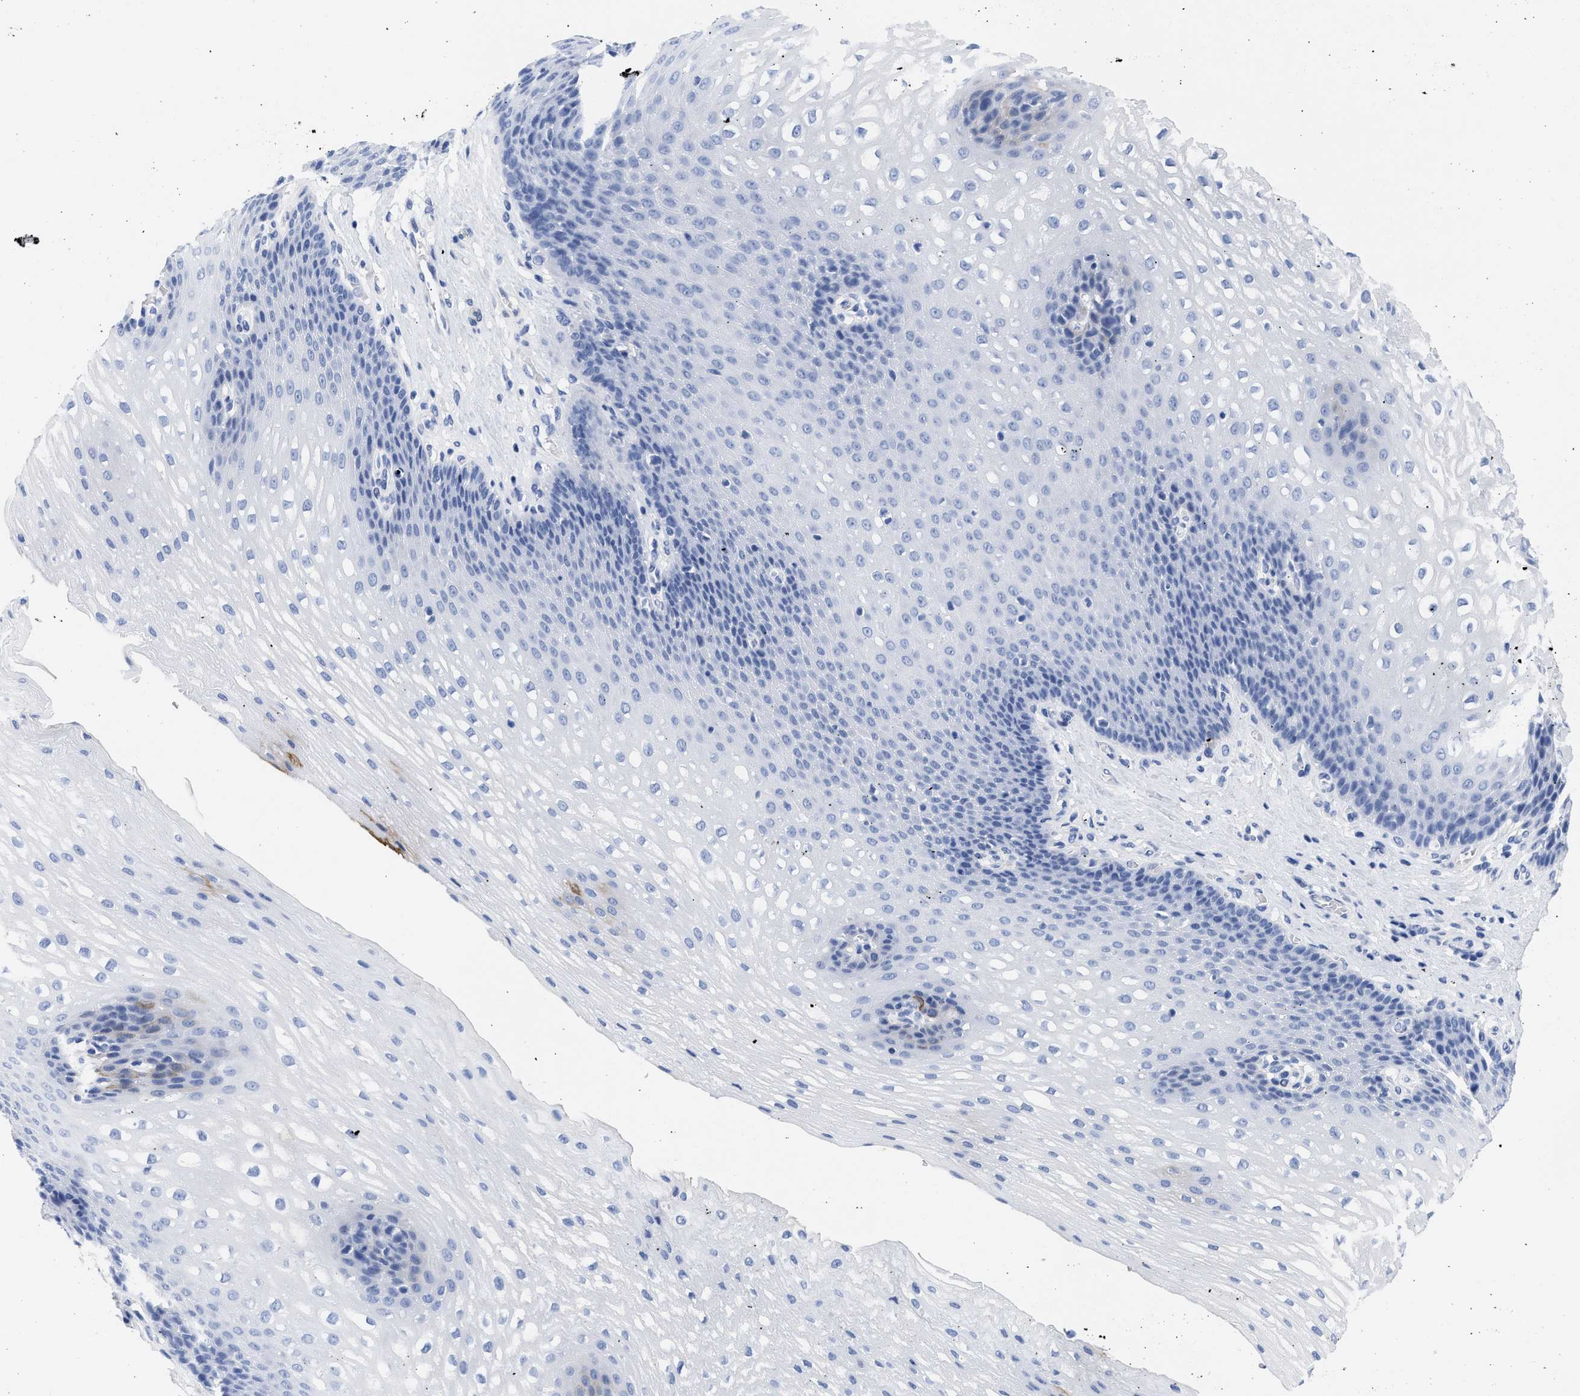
{"staining": {"intensity": "negative", "quantity": "none", "location": "none"}, "tissue": "esophagus", "cell_type": "Squamous epithelial cells", "image_type": "normal", "snomed": [{"axis": "morphology", "description": "Normal tissue, NOS"}, {"axis": "topography", "description": "Esophagus"}], "caption": "Immunohistochemistry micrograph of unremarkable esophagus: human esophagus stained with DAB demonstrates no significant protein positivity in squamous epithelial cells. (DAB (3,3'-diaminobenzidine) immunohistochemistry with hematoxylin counter stain).", "gene": "DUSP26", "patient": {"sex": "male", "age": 48}}